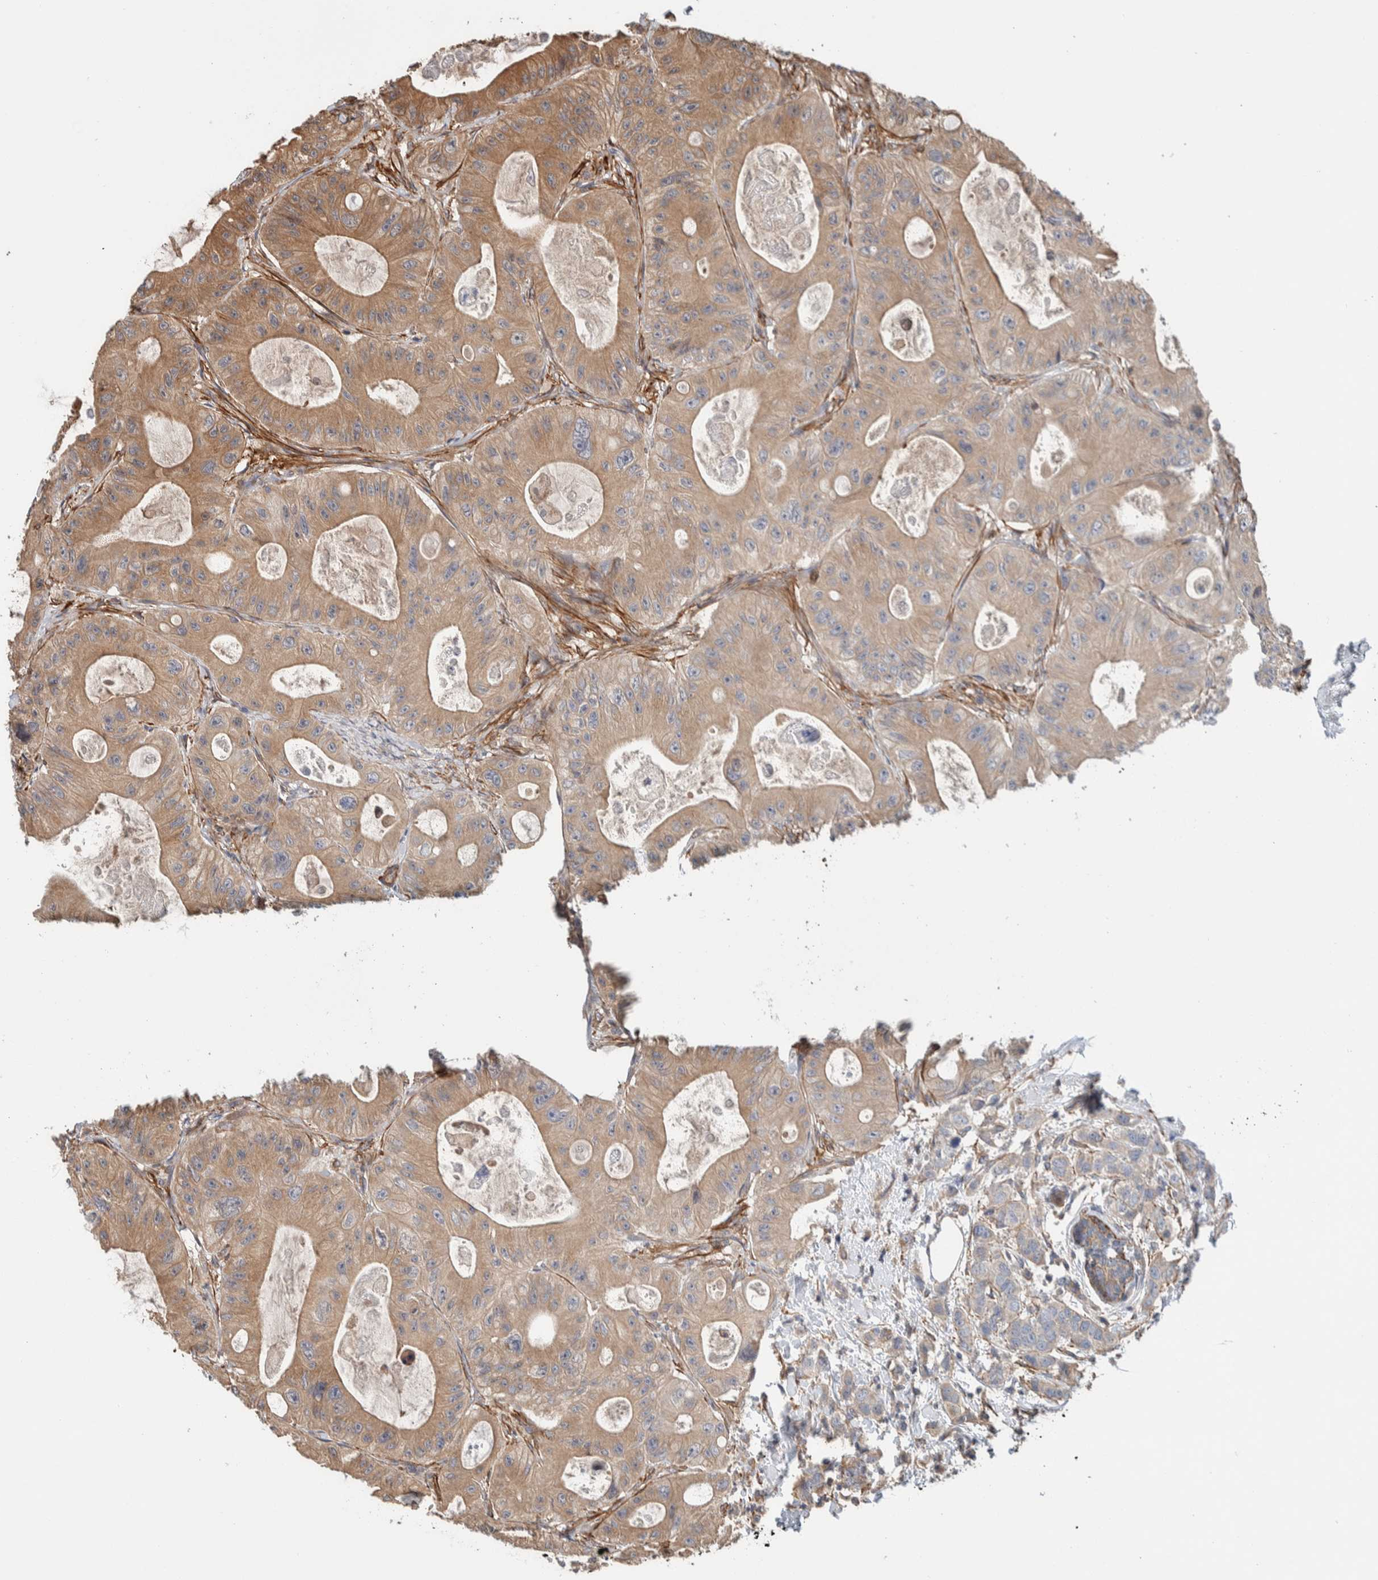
{"staining": {"intensity": "moderate", "quantity": ">75%", "location": "cytoplasmic/membranous"}, "tissue": "colorectal cancer", "cell_type": "Tumor cells", "image_type": "cancer", "snomed": [{"axis": "morphology", "description": "Adenocarcinoma, NOS"}, {"axis": "topography", "description": "Colon"}], "caption": "Immunohistochemistry (IHC) (DAB) staining of human colorectal cancer (adenocarcinoma) exhibits moderate cytoplasmic/membranous protein staining in about >75% of tumor cells.", "gene": "SYNRG", "patient": {"sex": "female", "age": 46}}